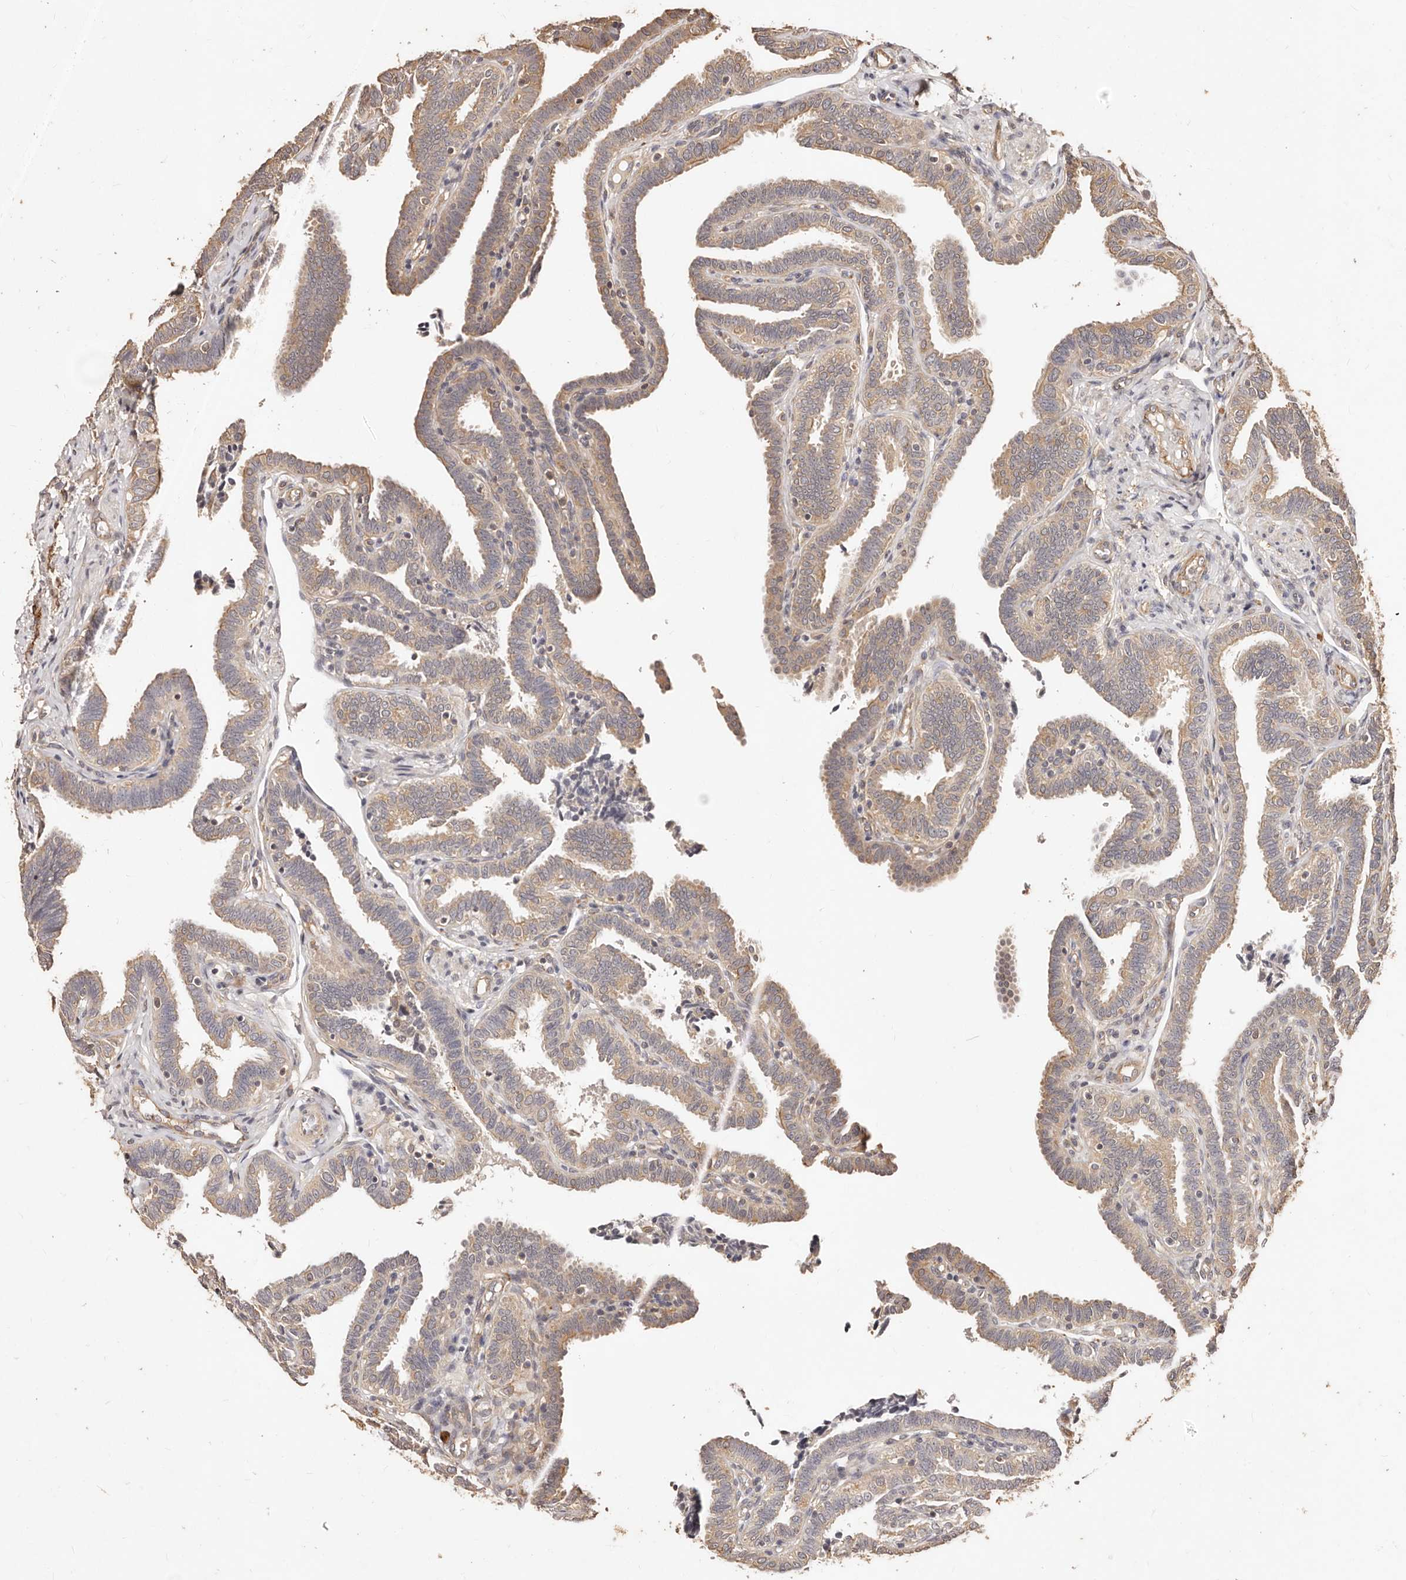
{"staining": {"intensity": "weak", "quantity": ">75%", "location": "cytoplasmic/membranous"}, "tissue": "fallopian tube", "cell_type": "Glandular cells", "image_type": "normal", "snomed": [{"axis": "morphology", "description": "Normal tissue, NOS"}, {"axis": "topography", "description": "Fallopian tube"}], "caption": "Protein staining by immunohistochemistry demonstrates weak cytoplasmic/membranous positivity in about >75% of glandular cells in unremarkable fallopian tube. The protein is stained brown, and the nuclei are stained in blue (DAB IHC with brightfield microscopy, high magnification).", "gene": "CCL14", "patient": {"sex": "female", "age": 39}}